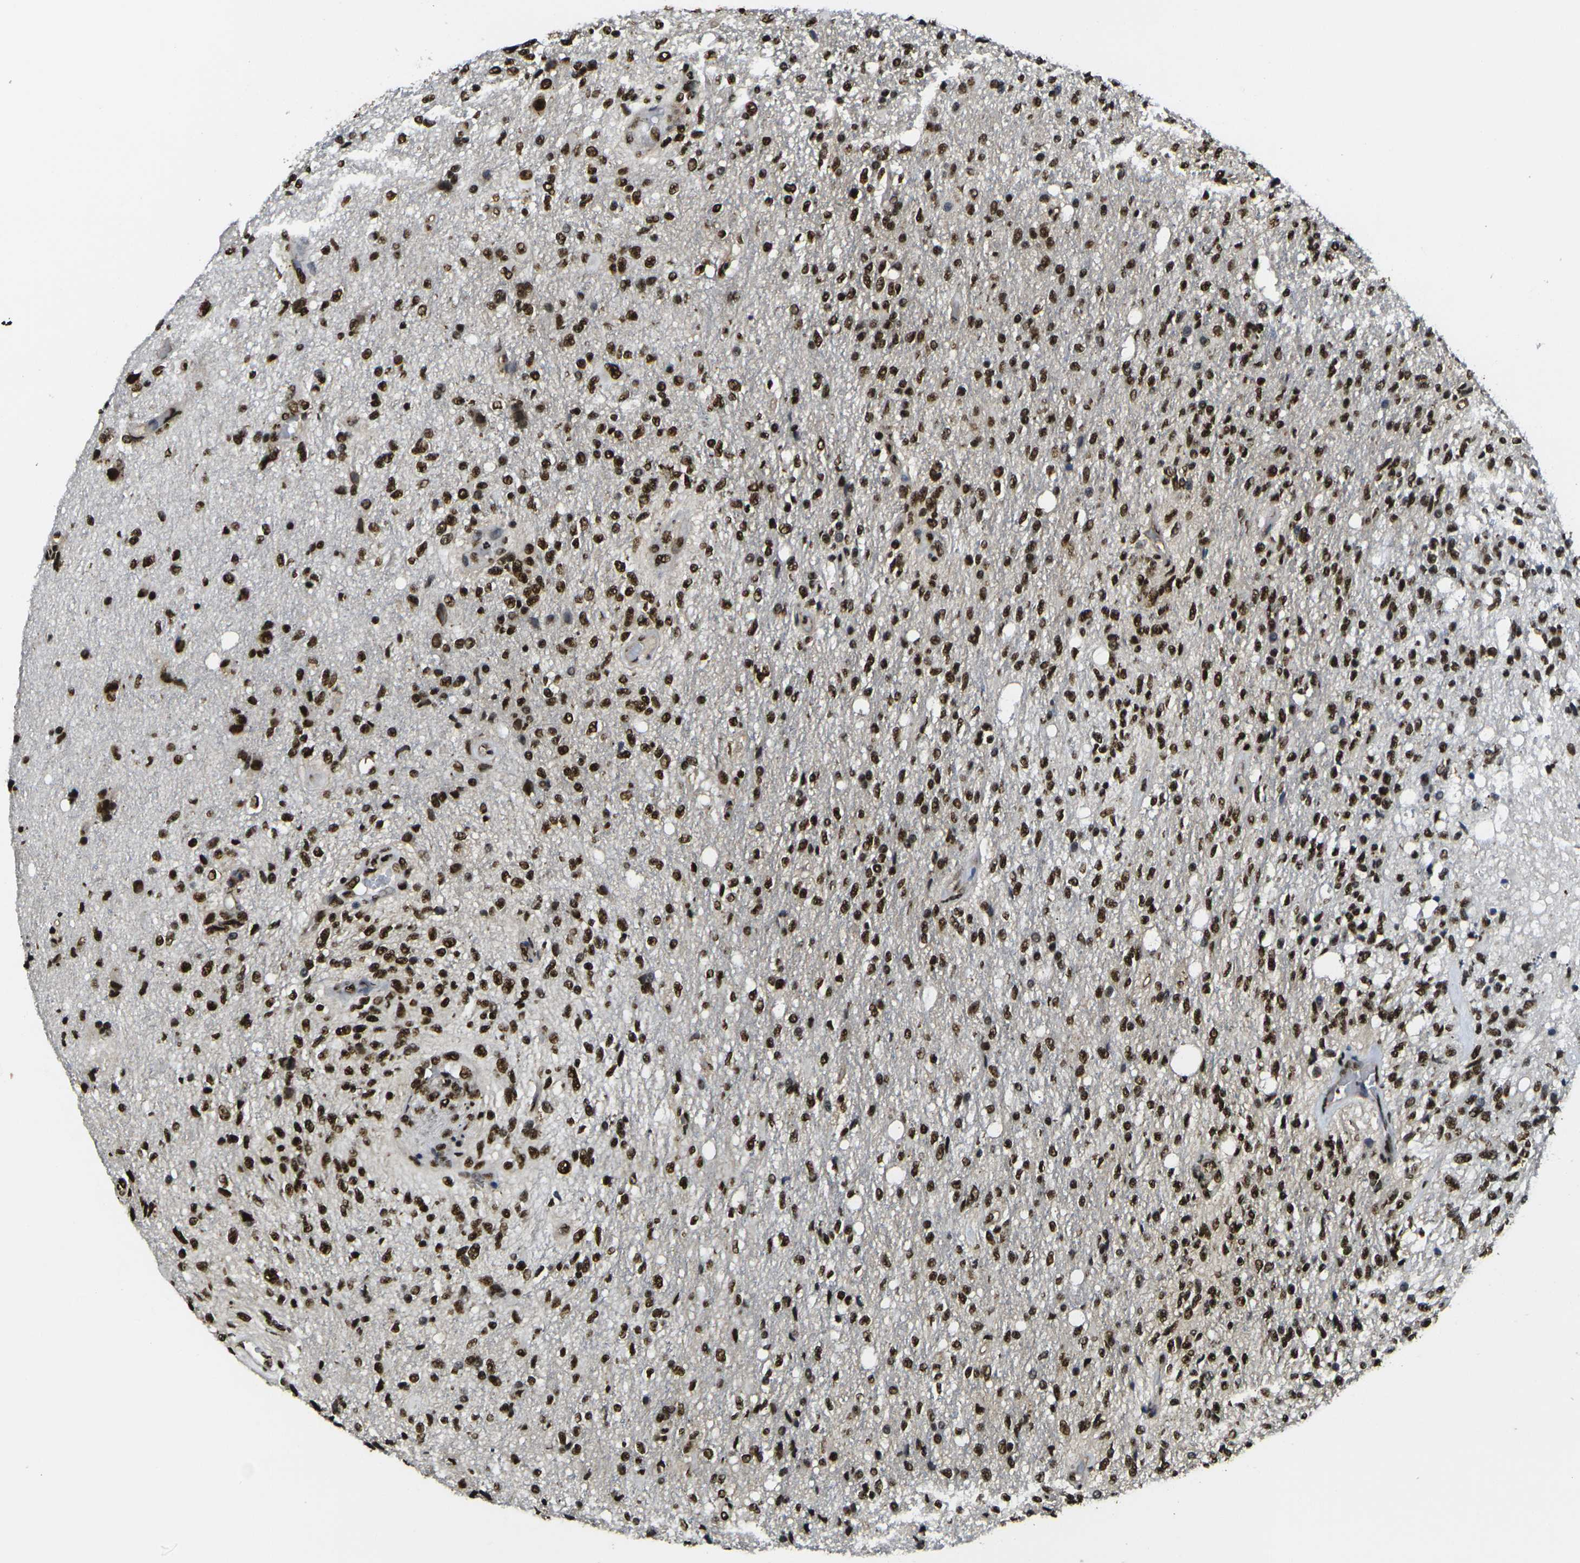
{"staining": {"intensity": "strong", "quantity": ">75%", "location": "nuclear"}, "tissue": "glioma", "cell_type": "Tumor cells", "image_type": "cancer", "snomed": [{"axis": "morphology", "description": "Normal tissue, NOS"}, {"axis": "morphology", "description": "Glioma, malignant, High grade"}, {"axis": "topography", "description": "Cerebral cortex"}], "caption": "A histopathology image showing strong nuclear expression in approximately >75% of tumor cells in glioma, as visualized by brown immunohistochemical staining.", "gene": "SMARCC1", "patient": {"sex": "male", "age": 77}}